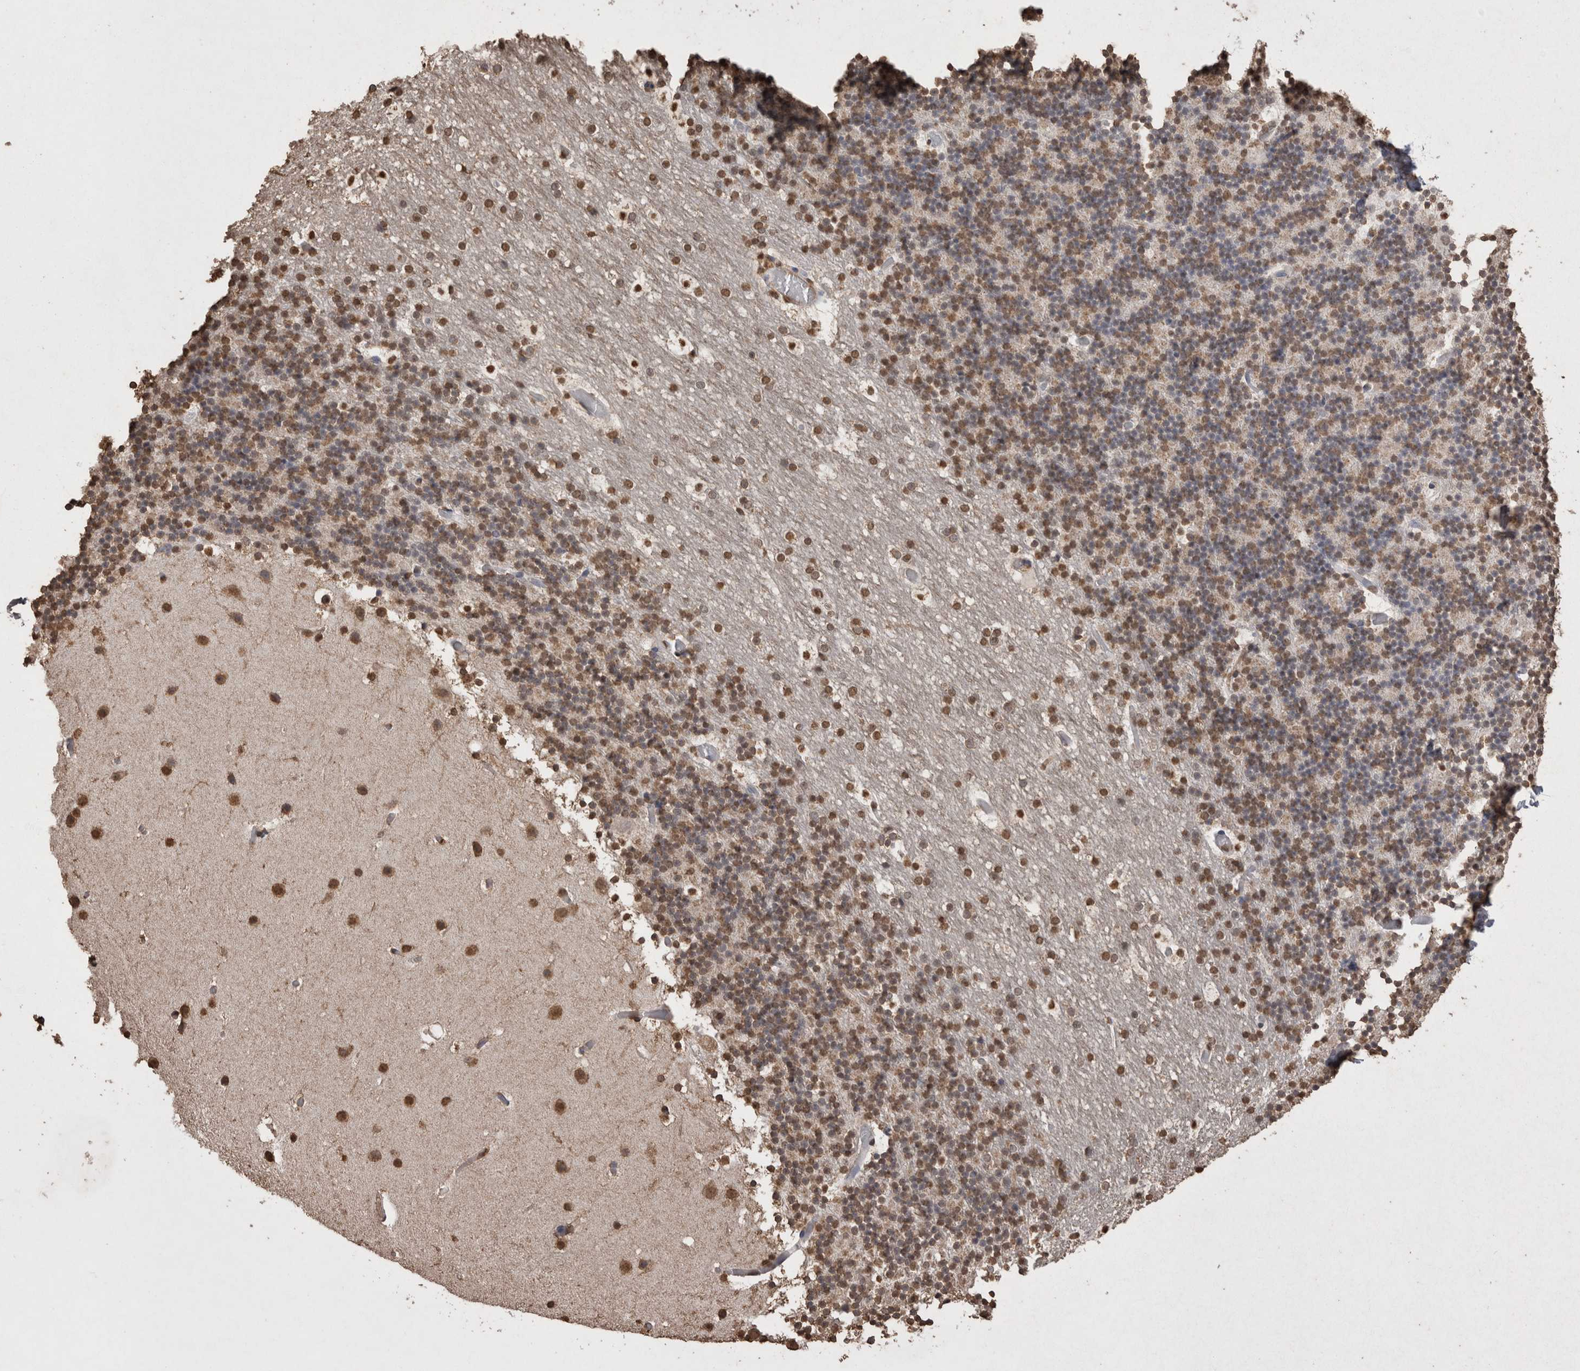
{"staining": {"intensity": "moderate", "quantity": ">75%", "location": "nuclear"}, "tissue": "cerebellum", "cell_type": "Cells in granular layer", "image_type": "normal", "snomed": [{"axis": "morphology", "description": "Normal tissue, NOS"}, {"axis": "topography", "description": "Cerebellum"}], "caption": "Unremarkable cerebellum was stained to show a protein in brown. There is medium levels of moderate nuclear positivity in approximately >75% of cells in granular layer.", "gene": "POU5F1", "patient": {"sex": "male", "age": 57}}